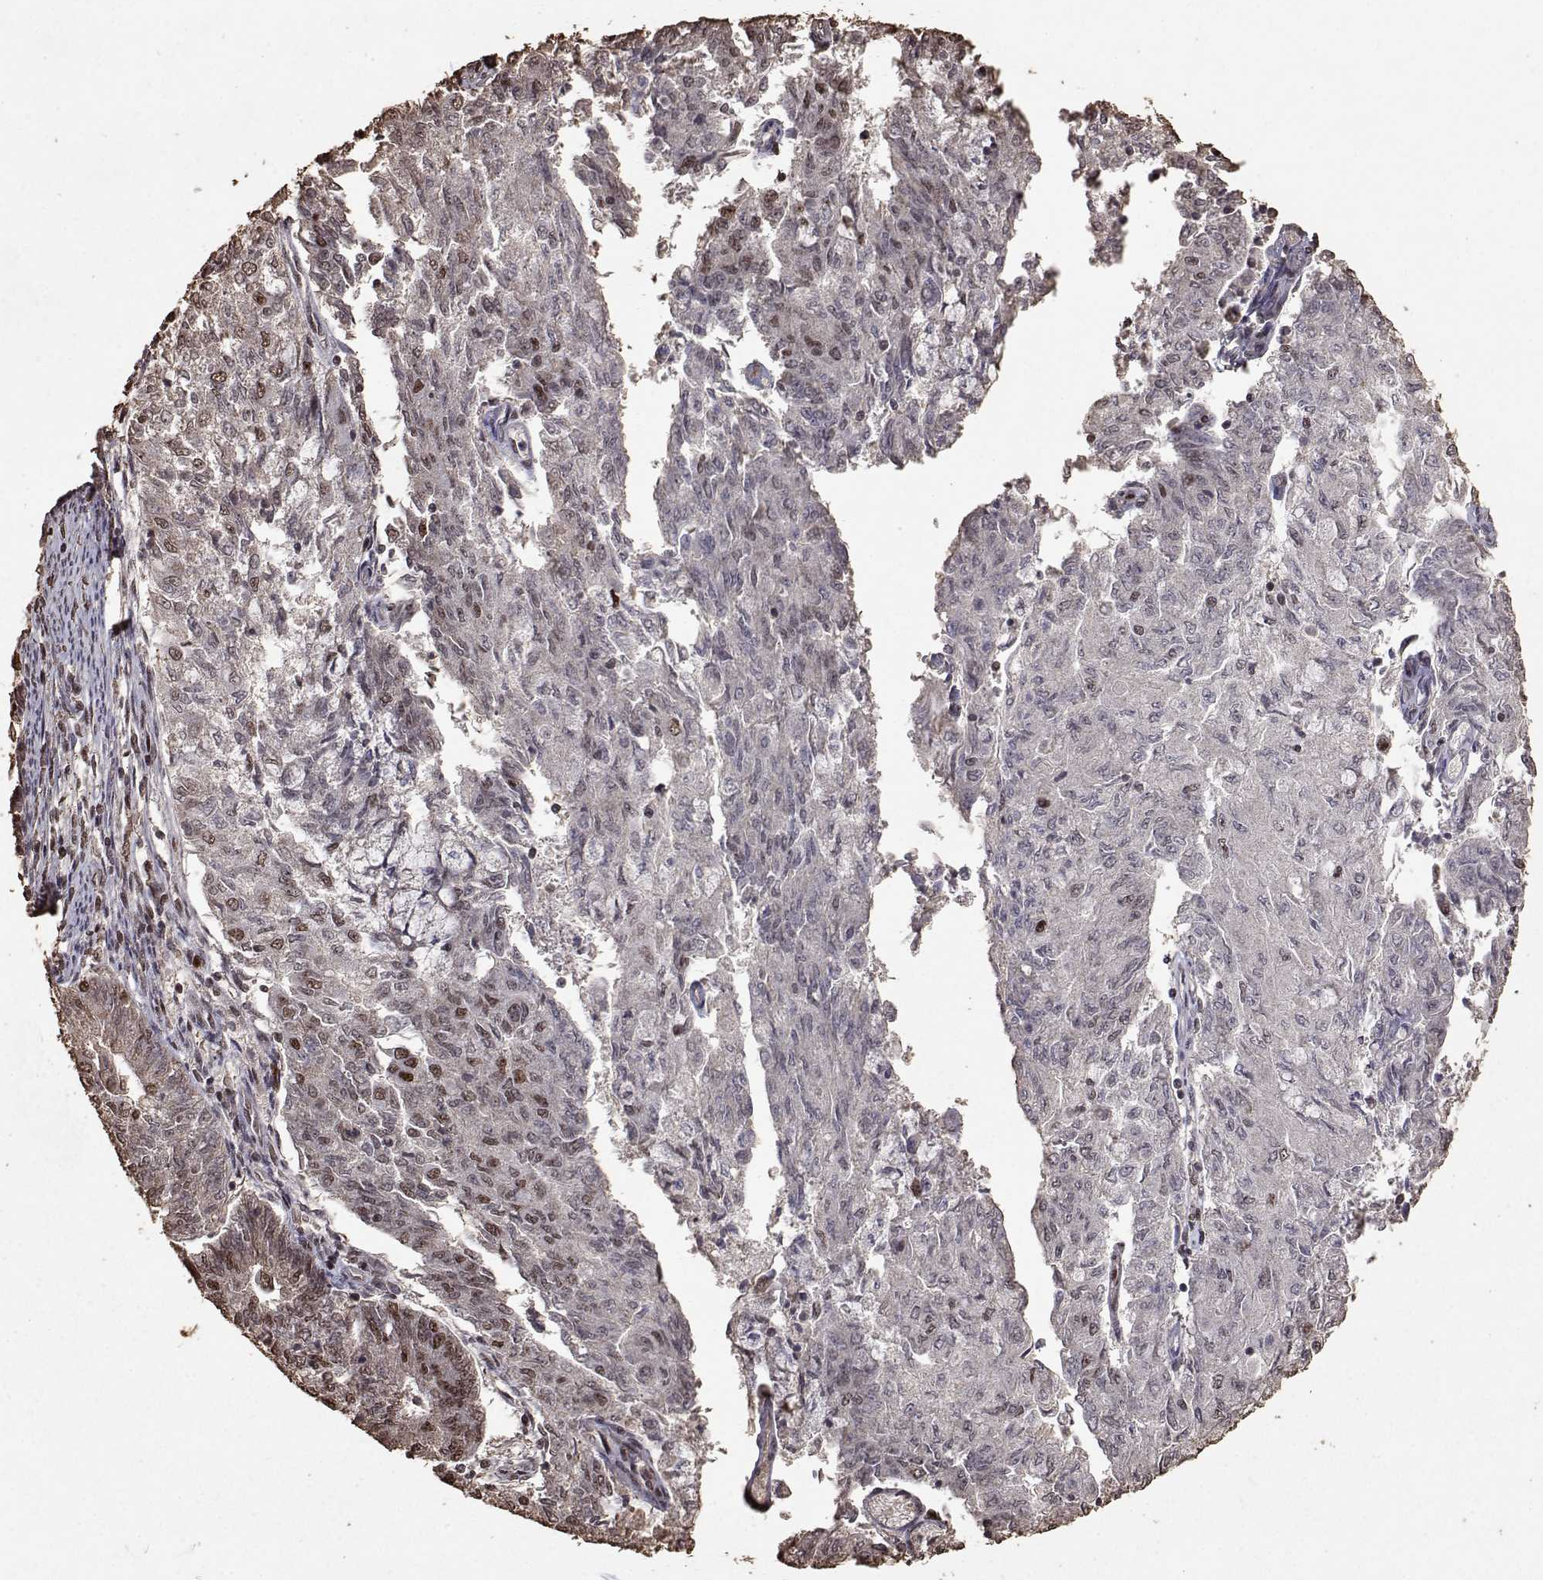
{"staining": {"intensity": "moderate", "quantity": "25%-75%", "location": "nuclear"}, "tissue": "endometrial cancer", "cell_type": "Tumor cells", "image_type": "cancer", "snomed": [{"axis": "morphology", "description": "Adenocarcinoma, NOS"}, {"axis": "topography", "description": "Endometrium"}], "caption": "Protein expression analysis of endometrial adenocarcinoma demonstrates moderate nuclear positivity in about 25%-75% of tumor cells. (DAB (3,3'-diaminobenzidine) IHC, brown staining for protein, blue staining for nuclei).", "gene": "TOE1", "patient": {"sex": "female", "age": 82}}